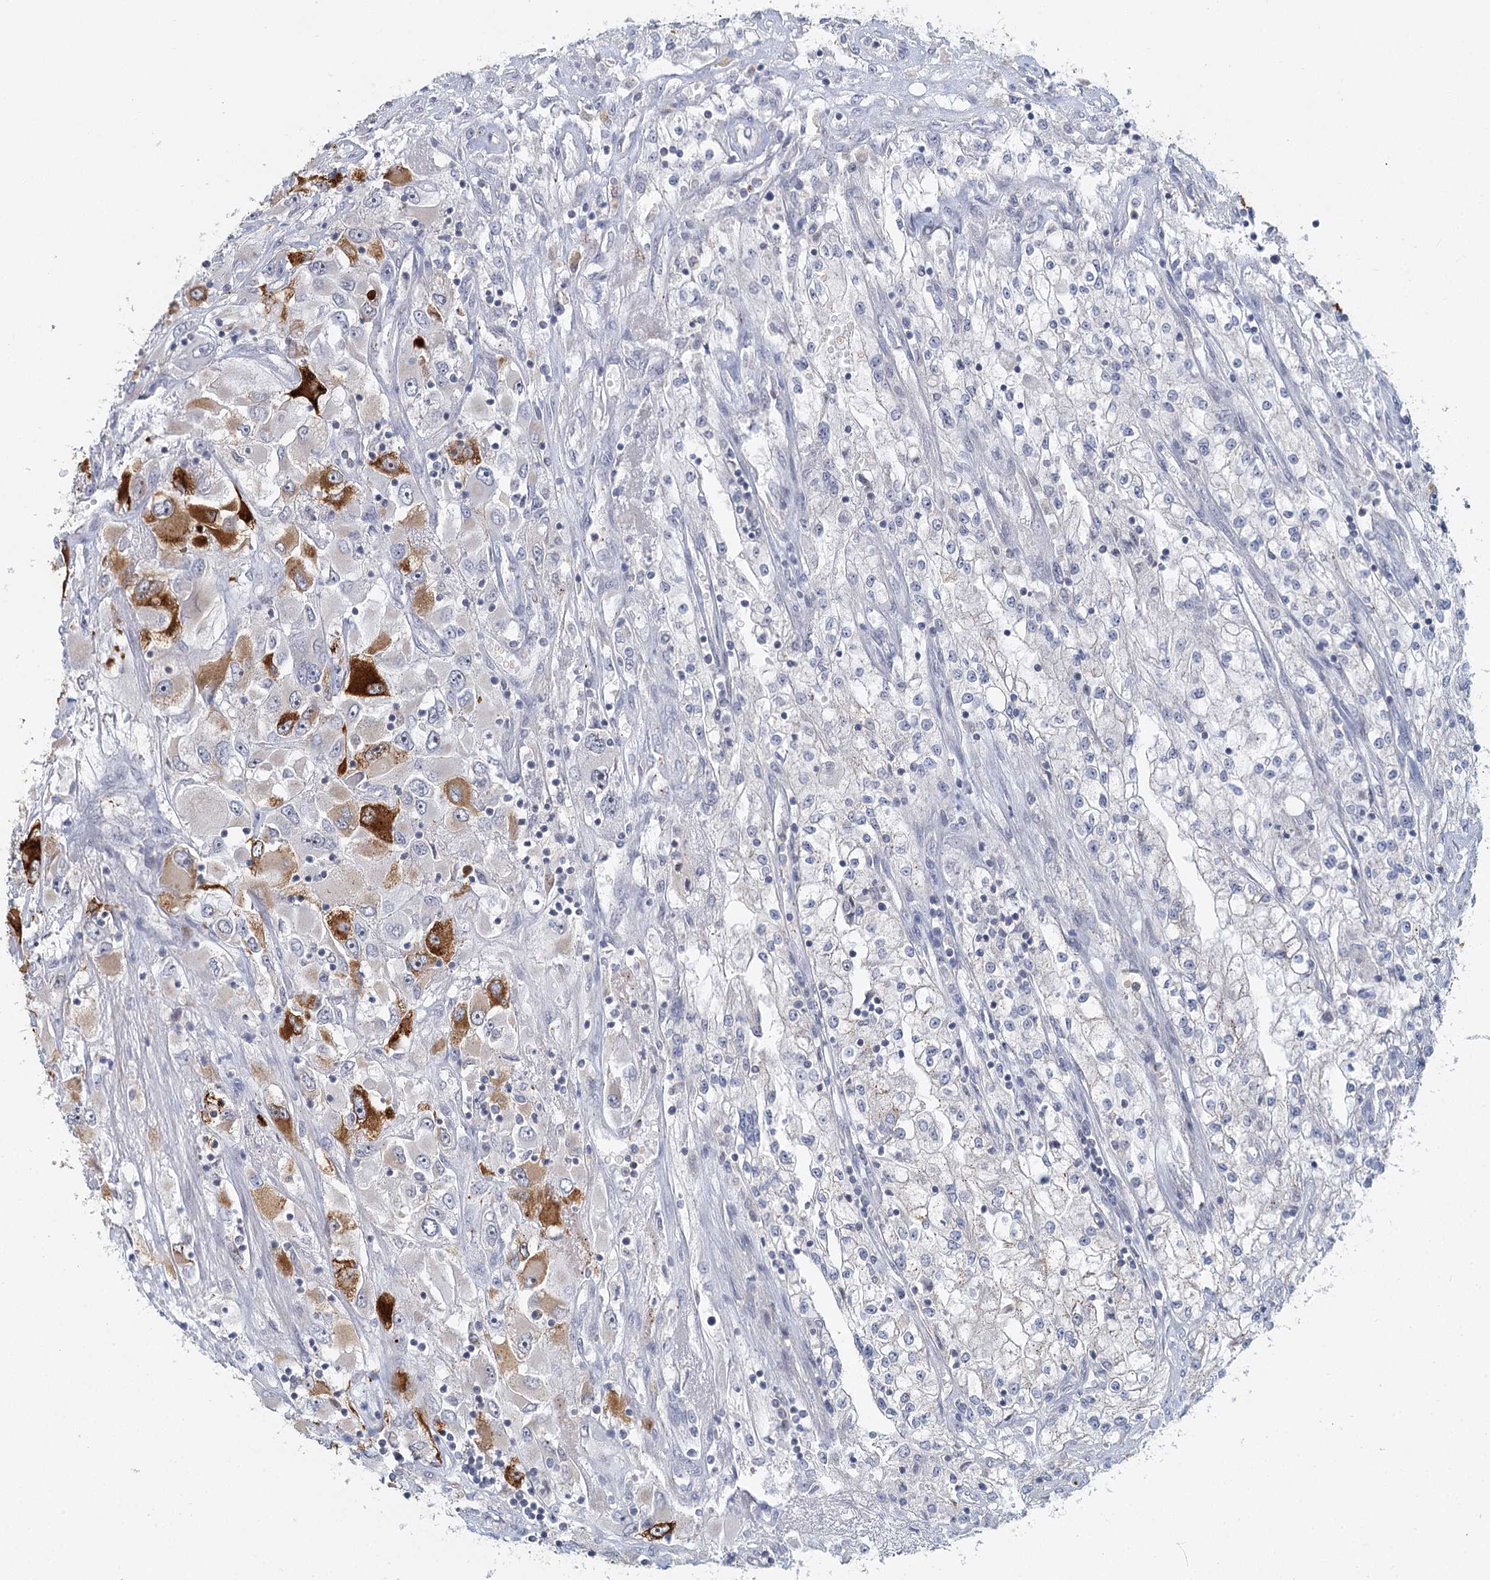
{"staining": {"intensity": "strong", "quantity": "<25%", "location": "cytoplasmic/membranous"}, "tissue": "renal cancer", "cell_type": "Tumor cells", "image_type": "cancer", "snomed": [{"axis": "morphology", "description": "Adenocarcinoma, NOS"}, {"axis": "topography", "description": "Kidney"}], "caption": "Protein staining shows strong cytoplasmic/membranous staining in approximately <25% of tumor cells in renal cancer. (Brightfield microscopy of DAB IHC at high magnification).", "gene": "GPATCH11", "patient": {"sex": "female", "age": 52}}